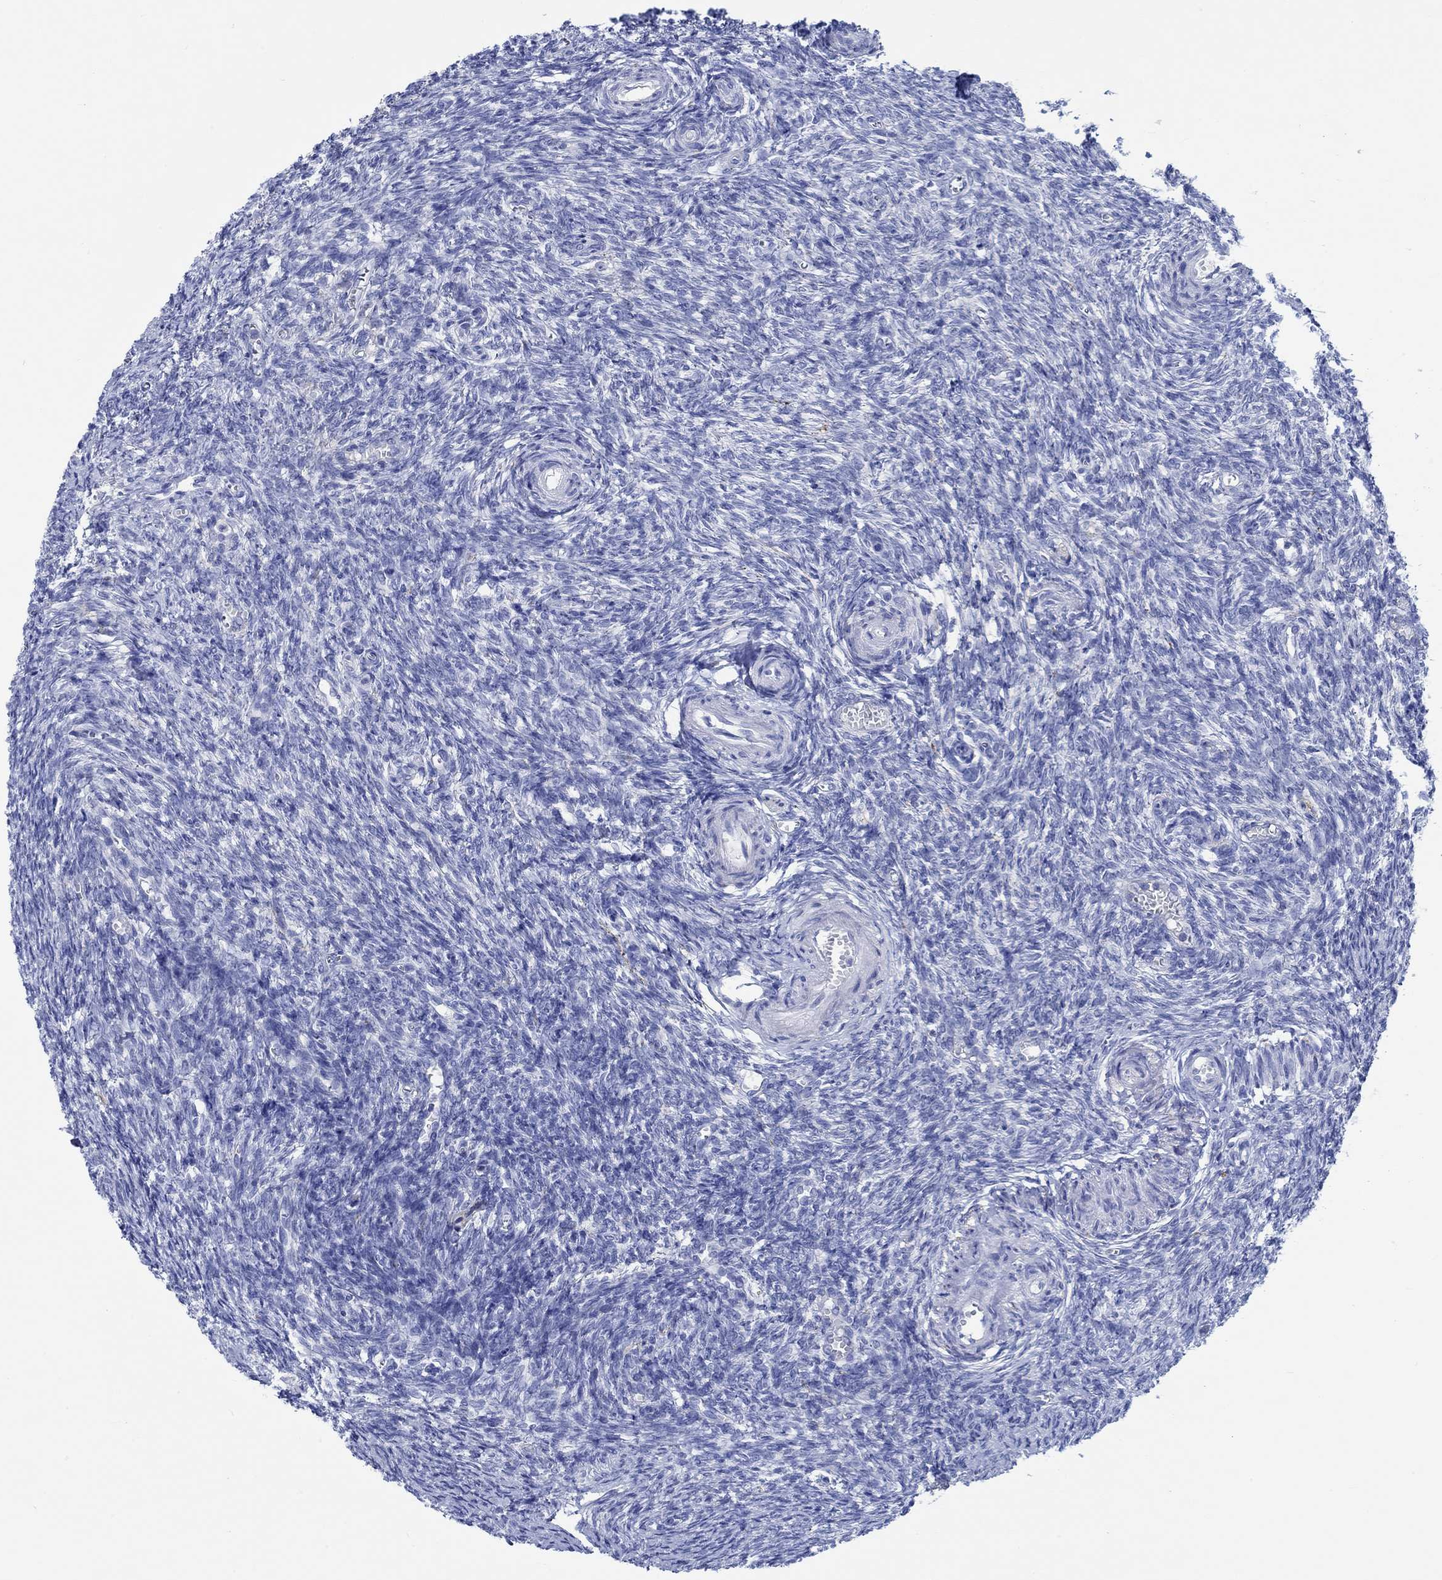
{"staining": {"intensity": "negative", "quantity": "none", "location": "none"}, "tissue": "ovary", "cell_type": "Follicle cells", "image_type": "normal", "snomed": [{"axis": "morphology", "description": "Normal tissue, NOS"}, {"axis": "topography", "description": "Ovary"}], "caption": "This is a image of immunohistochemistry (IHC) staining of normal ovary, which shows no positivity in follicle cells.", "gene": "PTPRN2", "patient": {"sex": "female", "age": 43}}